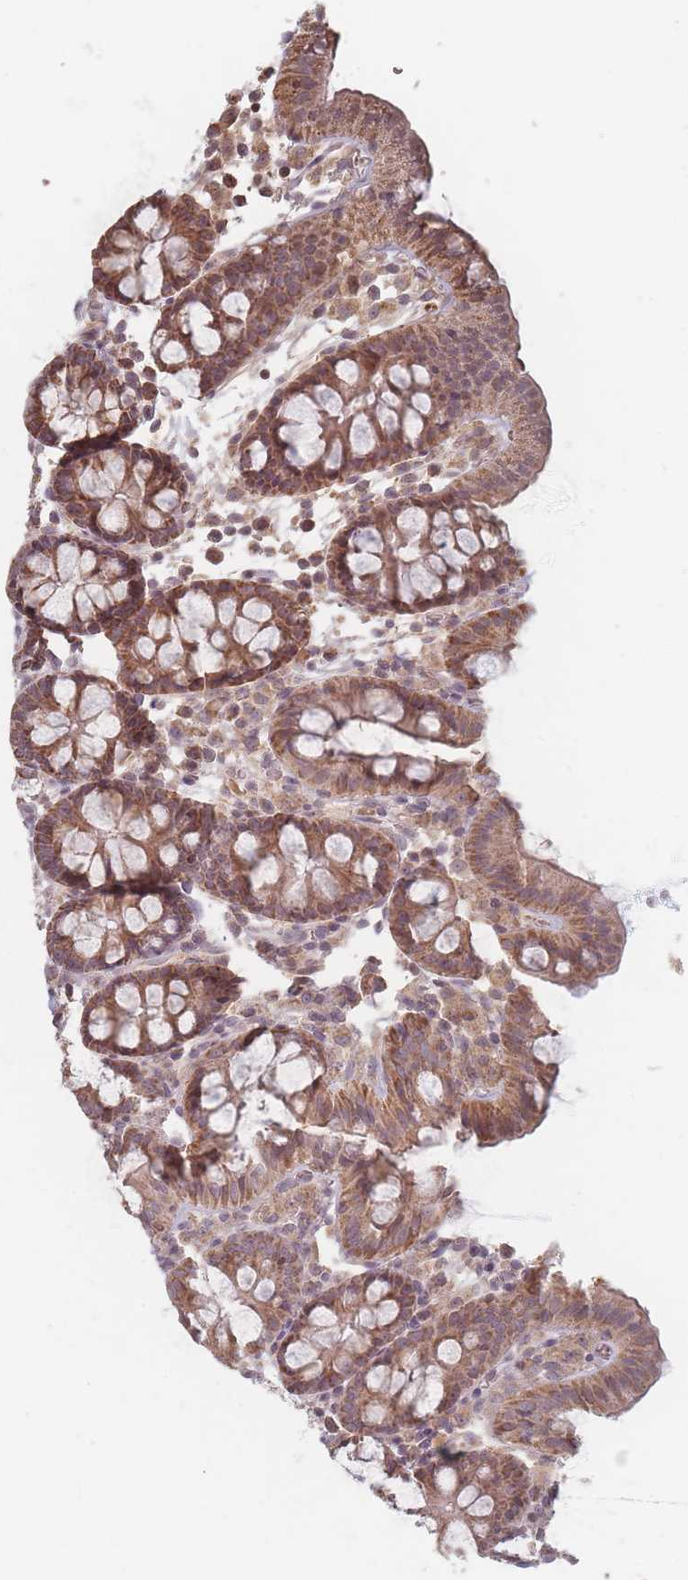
{"staining": {"intensity": "moderate", "quantity": ">75%", "location": "cytoplasmic/membranous"}, "tissue": "colon", "cell_type": "Endothelial cells", "image_type": "normal", "snomed": [{"axis": "morphology", "description": "Normal tissue, NOS"}, {"axis": "topography", "description": "Colon"}], "caption": "Immunohistochemistry staining of unremarkable colon, which demonstrates medium levels of moderate cytoplasmic/membranous expression in about >75% of endothelial cells indicating moderate cytoplasmic/membranous protein staining. The staining was performed using DAB (brown) for protein detection and nuclei were counterstained in hematoxylin (blue).", "gene": "OR2M4", "patient": {"sex": "male", "age": 75}}